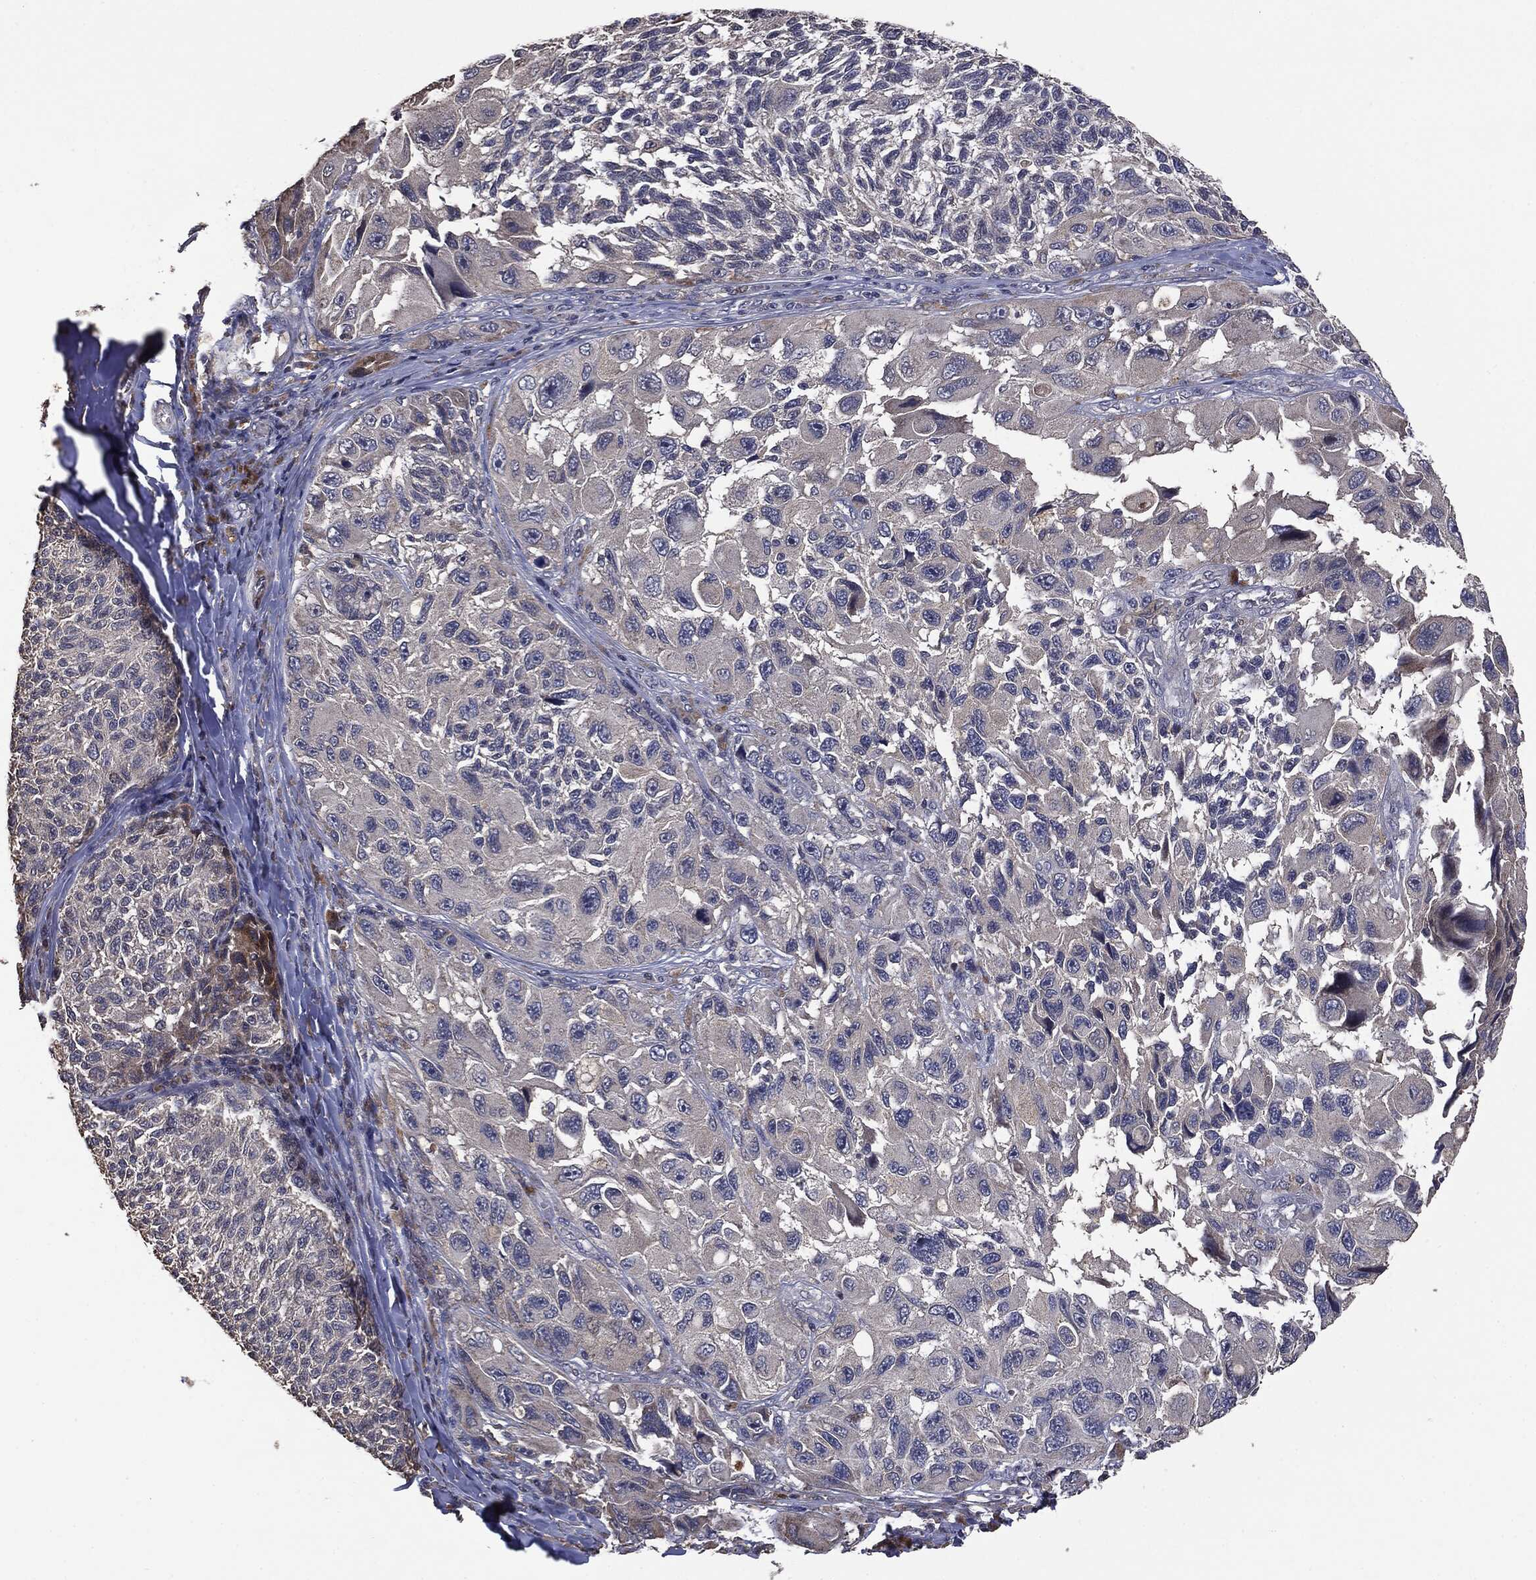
{"staining": {"intensity": "negative", "quantity": "none", "location": "none"}, "tissue": "melanoma", "cell_type": "Tumor cells", "image_type": "cancer", "snomed": [{"axis": "morphology", "description": "Malignant melanoma, NOS"}, {"axis": "topography", "description": "Skin"}], "caption": "Immunohistochemistry of human malignant melanoma shows no positivity in tumor cells.", "gene": "MTOR", "patient": {"sex": "female", "age": 73}}